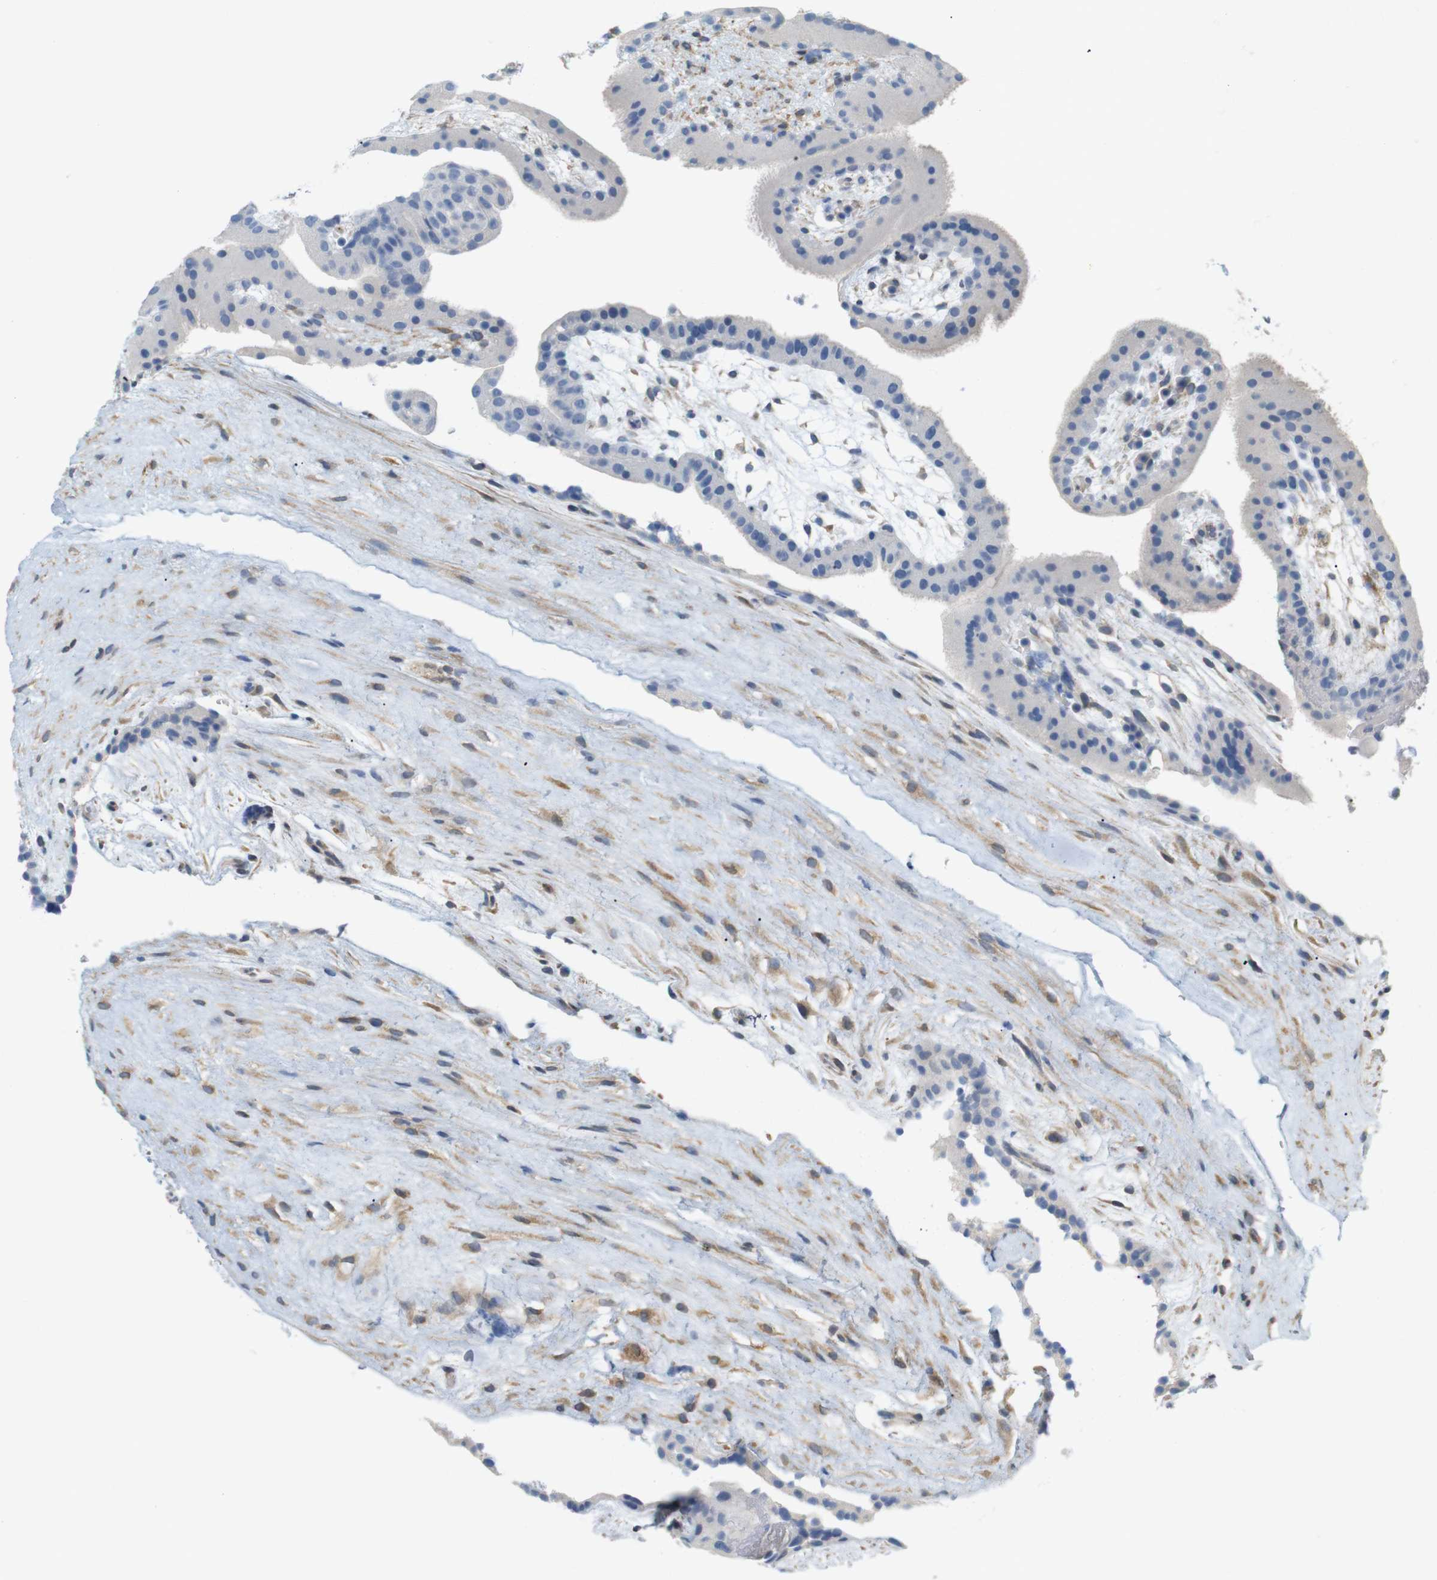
{"staining": {"intensity": "moderate", "quantity": ">75%", "location": "cytoplasmic/membranous"}, "tissue": "placenta", "cell_type": "Decidual cells", "image_type": "normal", "snomed": [{"axis": "morphology", "description": "Normal tissue, NOS"}, {"axis": "topography", "description": "Placenta"}], "caption": "Placenta stained with DAB immunohistochemistry reveals medium levels of moderate cytoplasmic/membranous expression in approximately >75% of decidual cells.", "gene": "ITPR1", "patient": {"sex": "female", "age": 19}}